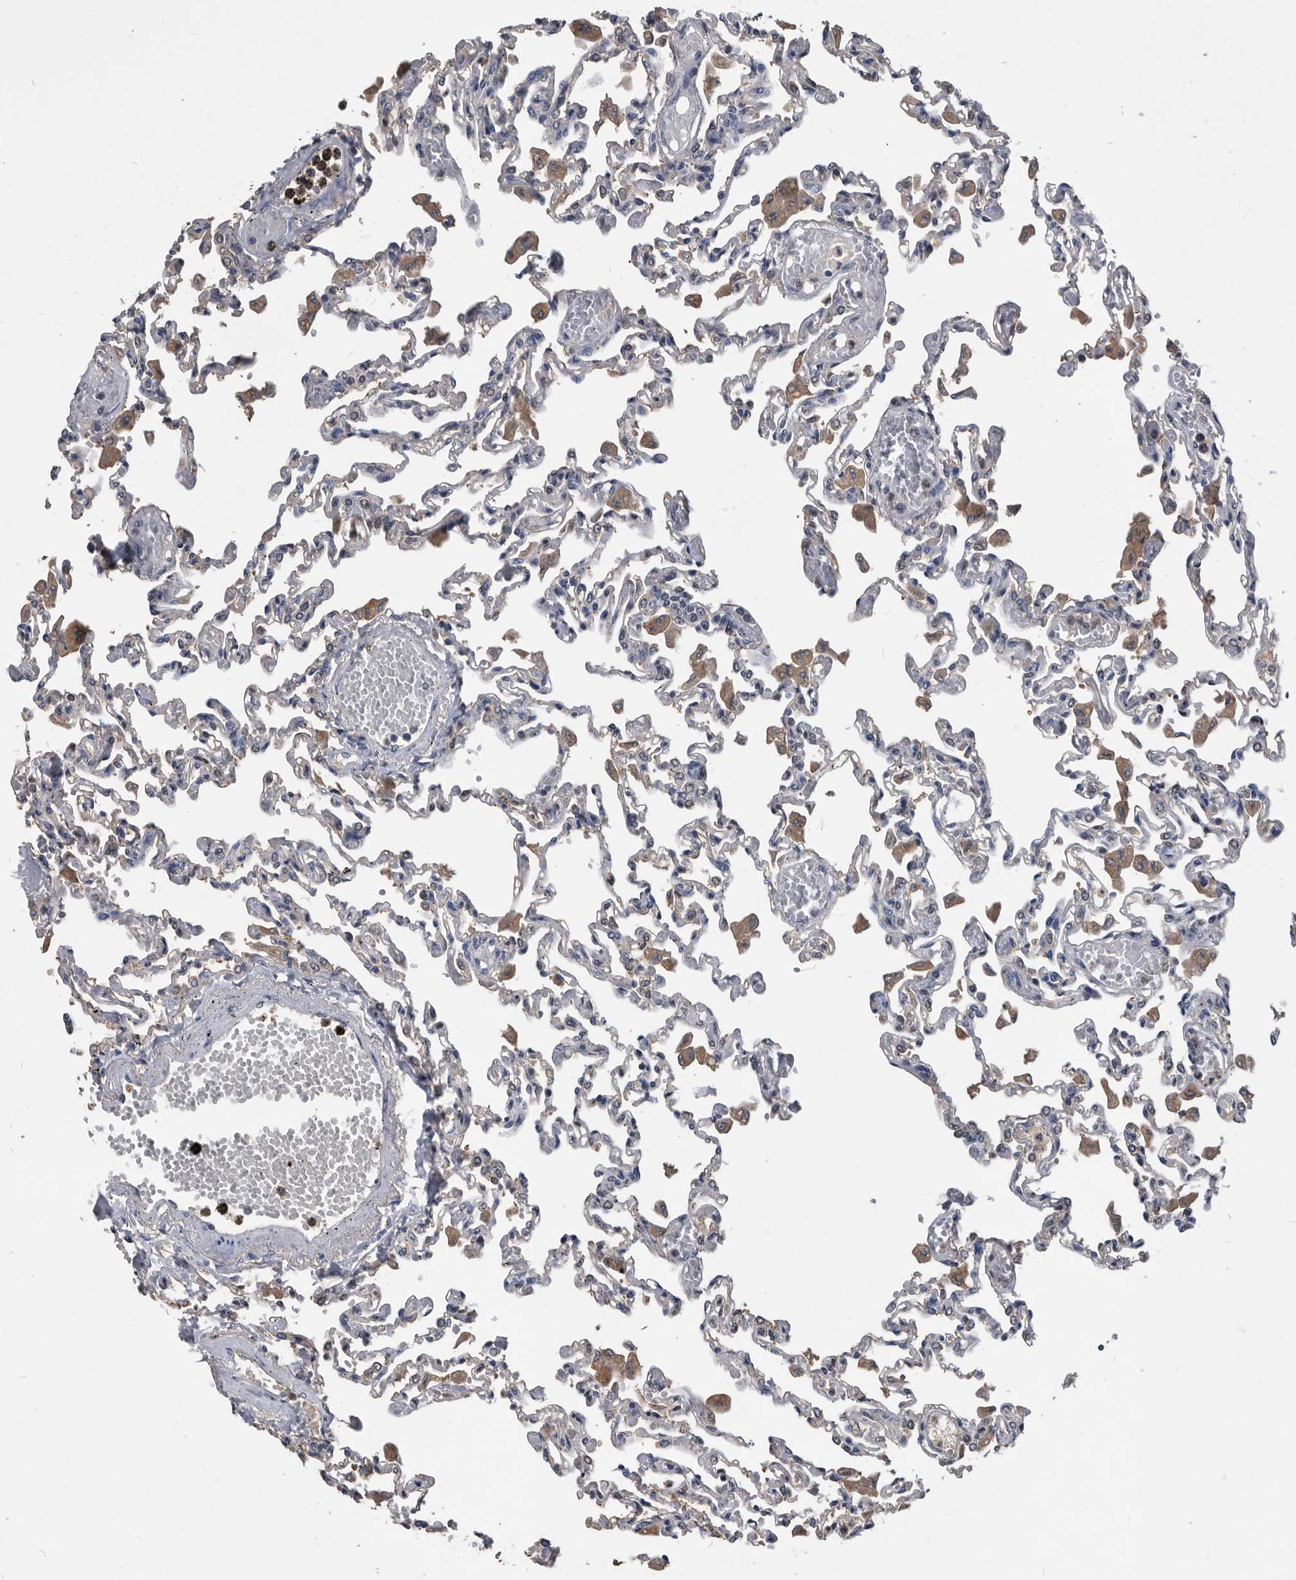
{"staining": {"intensity": "weak", "quantity": "<25%", "location": "cytoplasmic/membranous"}, "tissue": "lung", "cell_type": "Alveolar cells", "image_type": "normal", "snomed": [{"axis": "morphology", "description": "Normal tissue, NOS"}, {"axis": "topography", "description": "Bronchus"}, {"axis": "topography", "description": "Lung"}], "caption": "Immunohistochemistry (IHC) histopathology image of normal lung: human lung stained with DAB (3,3'-diaminobenzidine) displays no significant protein positivity in alveolar cells. (IHC, brightfield microscopy, high magnification).", "gene": "PDXK", "patient": {"sex": "female", "age": 49}}